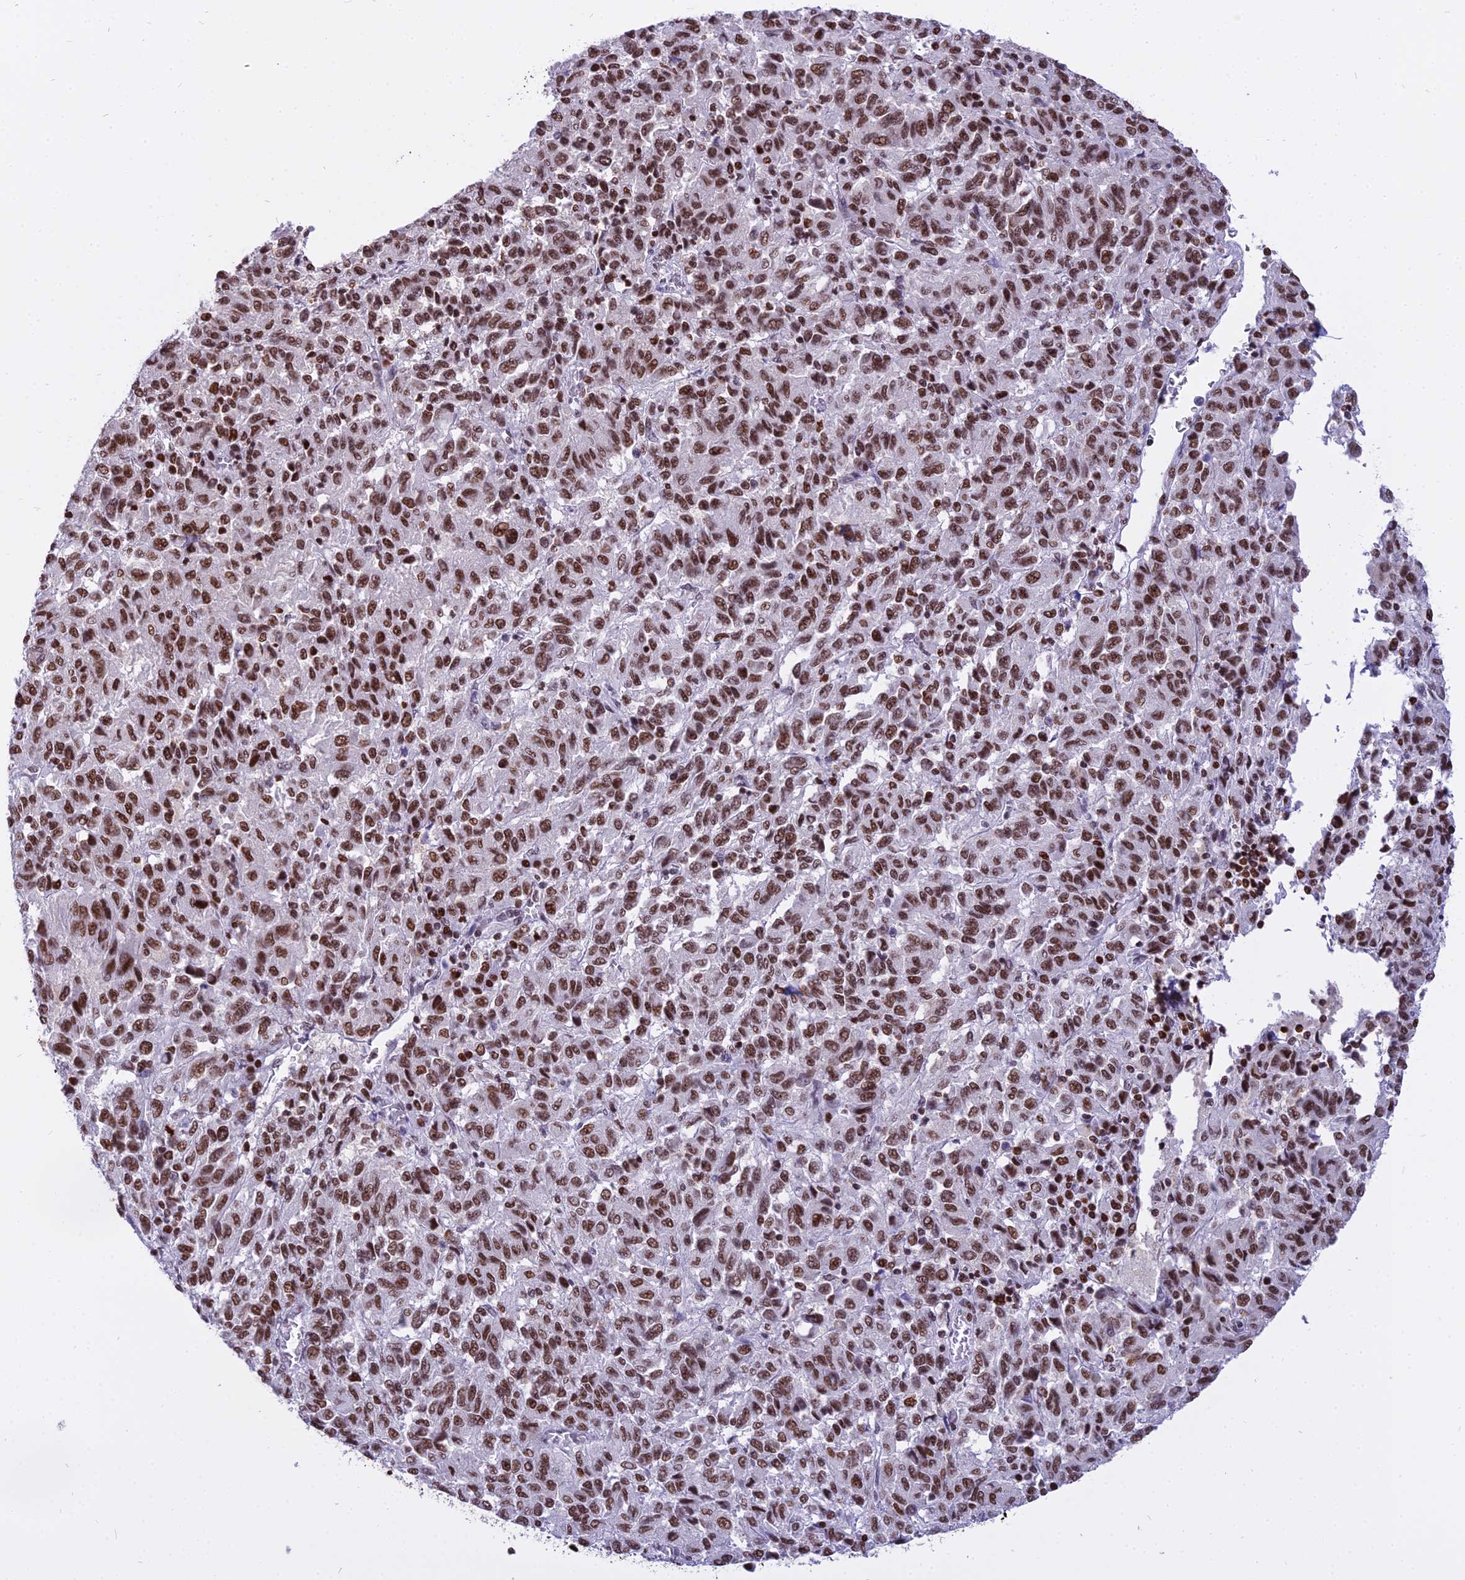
{"staining": {"intensity": "moderate", "quantity": ">75%", "location": "nuclear"}, "tissue": "melanoma", "cell_type": "Tumor cells", "image_type": "cancer", "snomed": [{"axis": "morphology", "description": "Malignant melanoma, Metastatic site"}, {"axis": "topography", "description": "Lung"}], "caption": "Malignant melanoma (metastatic site) stained for a protein reveals moderate nuclear positivity in tumor cells.", "gene": "PARP1", "patient": {"sex": "male", "age": 64}}